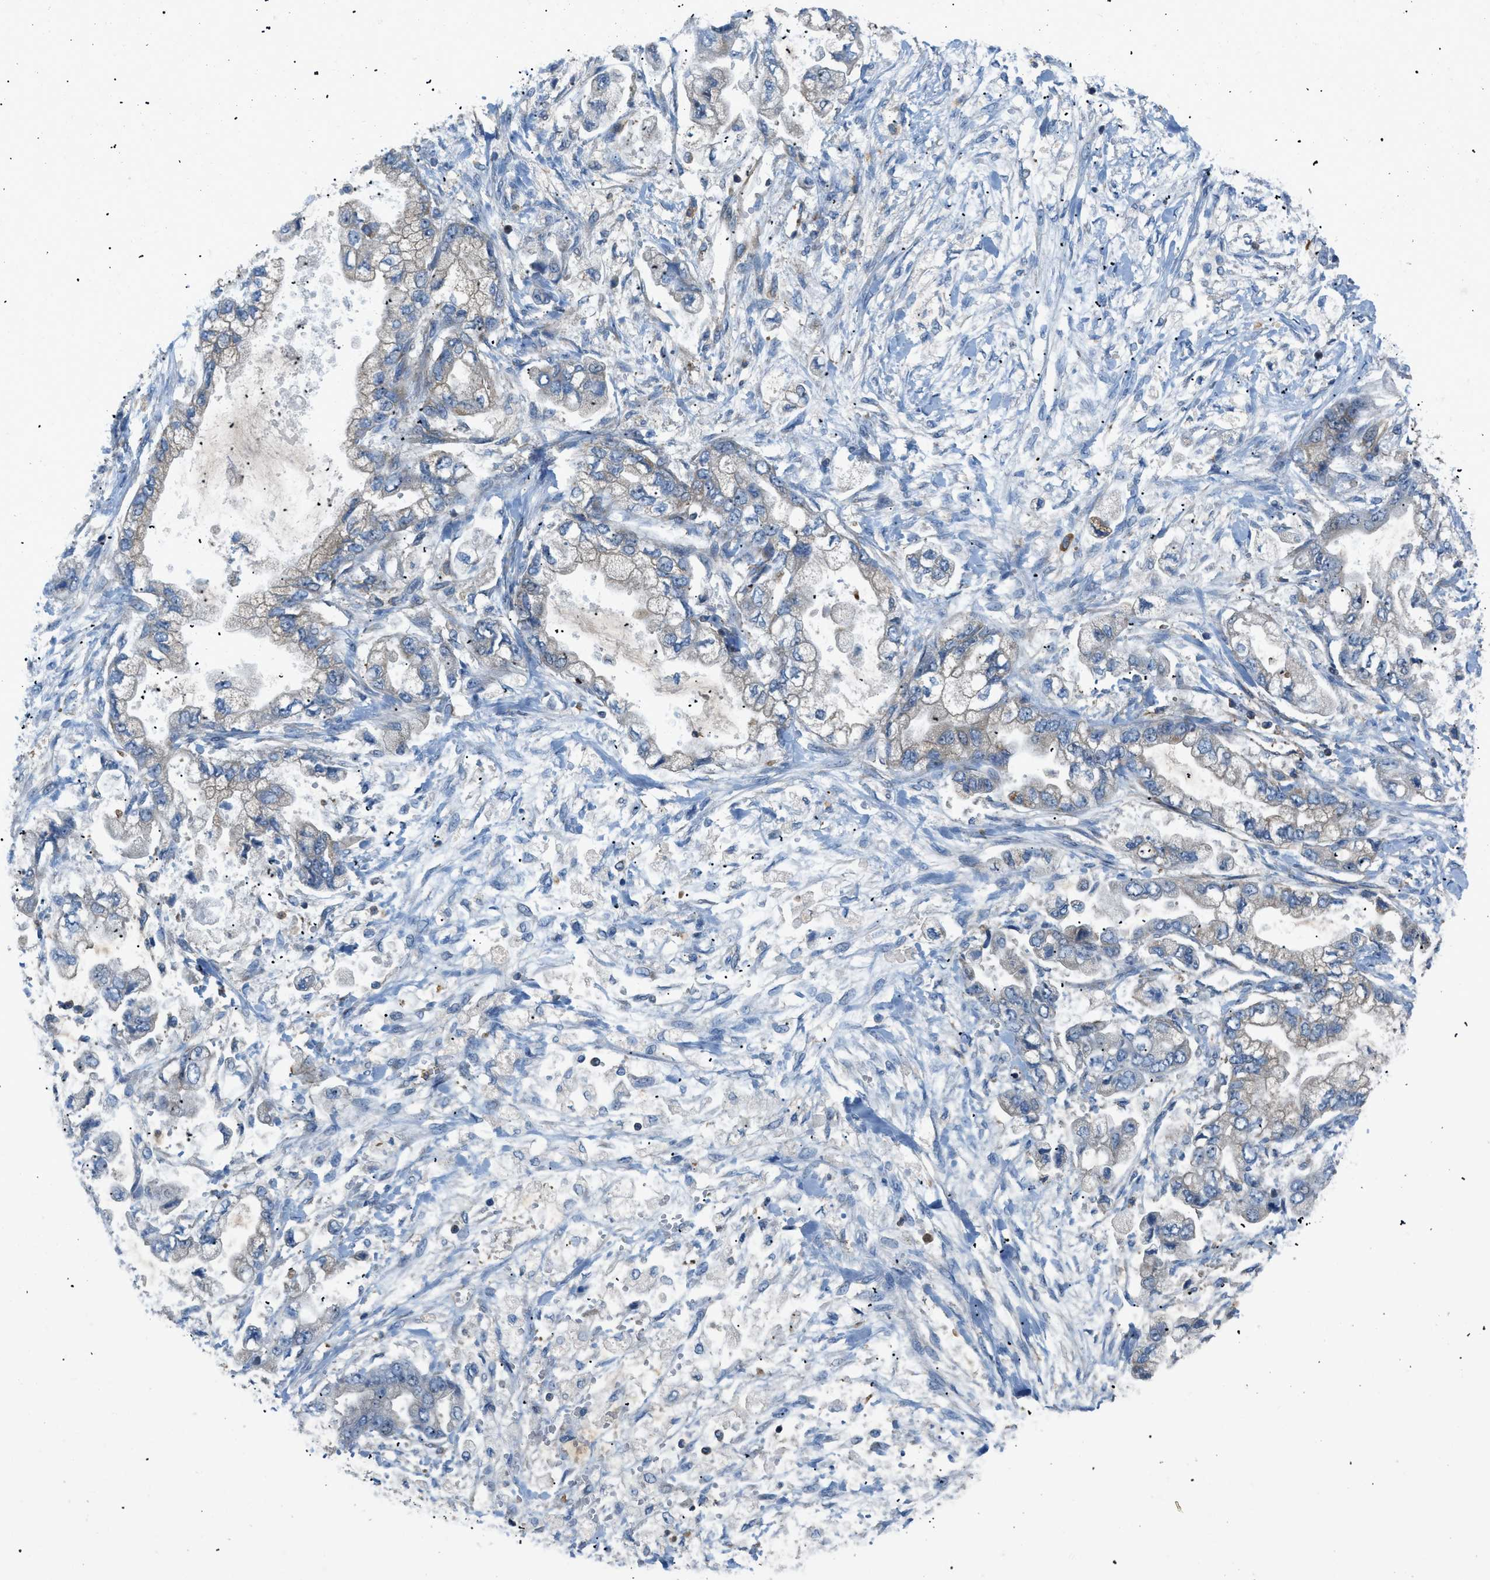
{"staining": {"intensity": "negative", "quantity": "none", "location": "none"}, "tissue": "stomach cancer", "cell_type": "Tumor cells", "image_type": "cancer", "snomed": [{"axis": "morphology", "description": "Normal tissue, NOS"}, {"axis": "morphology", "description": "Adenocarcinoma, NOS"}, {"axis": "topography", "description": "Stomach"}], "caption": "DAB (3,3'-diaminobenzidine) immunohistochemical staining of human stomach cancer (adenocarcinoma) demonstrates no significant positivity in tumor cells.", "gene": "ATP2A3", "patient": {"sex": "male", "age": 62}}